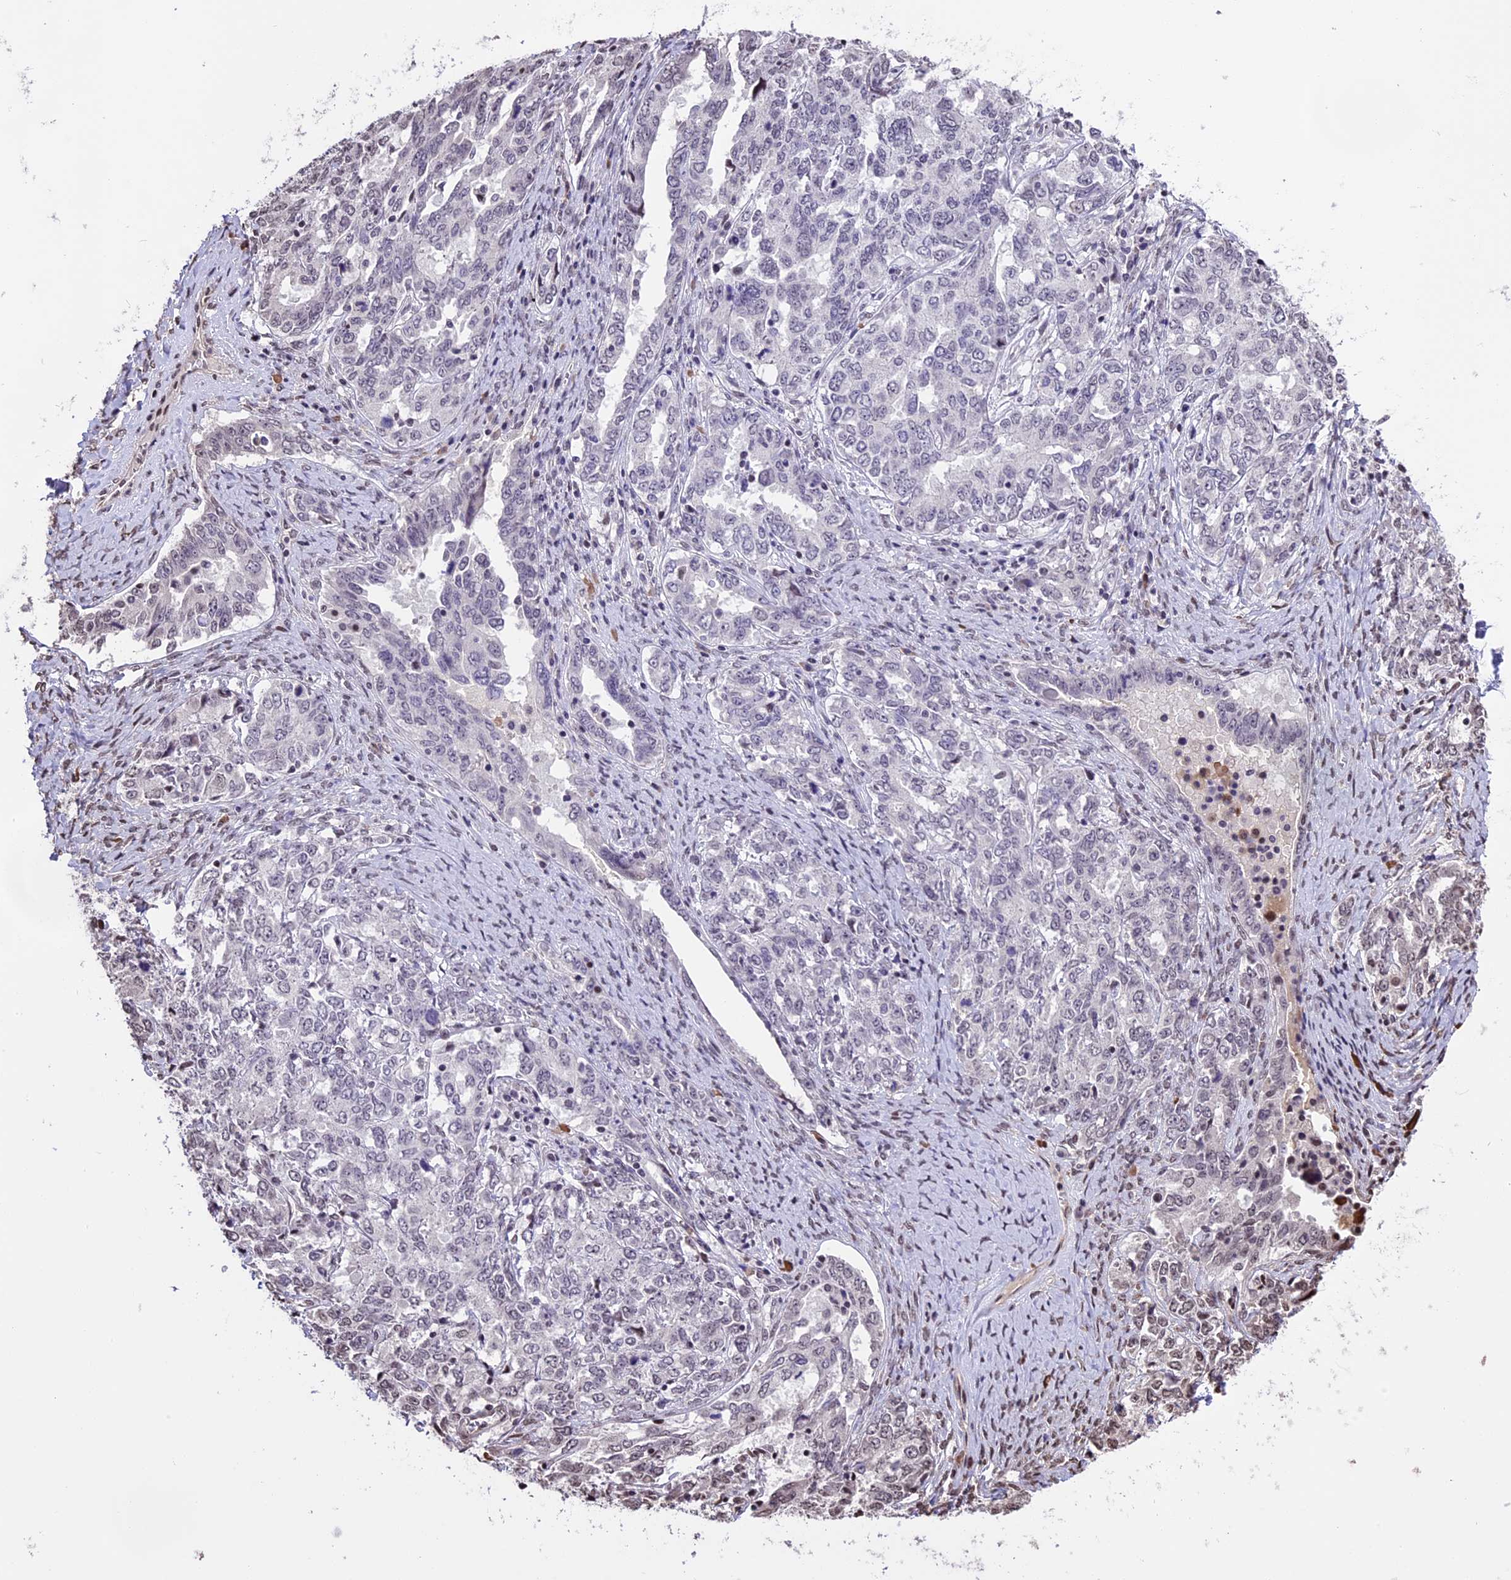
{"staining": {"intensity": "negative", "quantity": "none", "location": "none"}, "tissue": "ovarian cancer", "cell_type": "Tumor cells", "image_type": "cancer", "snomed": [{"axis": "morphology", "description": "Carcinoma, endometroid"}, {"axis": "topography", "description": "Ovary"}], "caption": "IHC image of ovarian cancer (endometroid carcinoma) stained for a protein (brown), which shows no staining in tumor cells.", "gene": "POLR3E", "patient": {"sex": "female", "age": 62}}